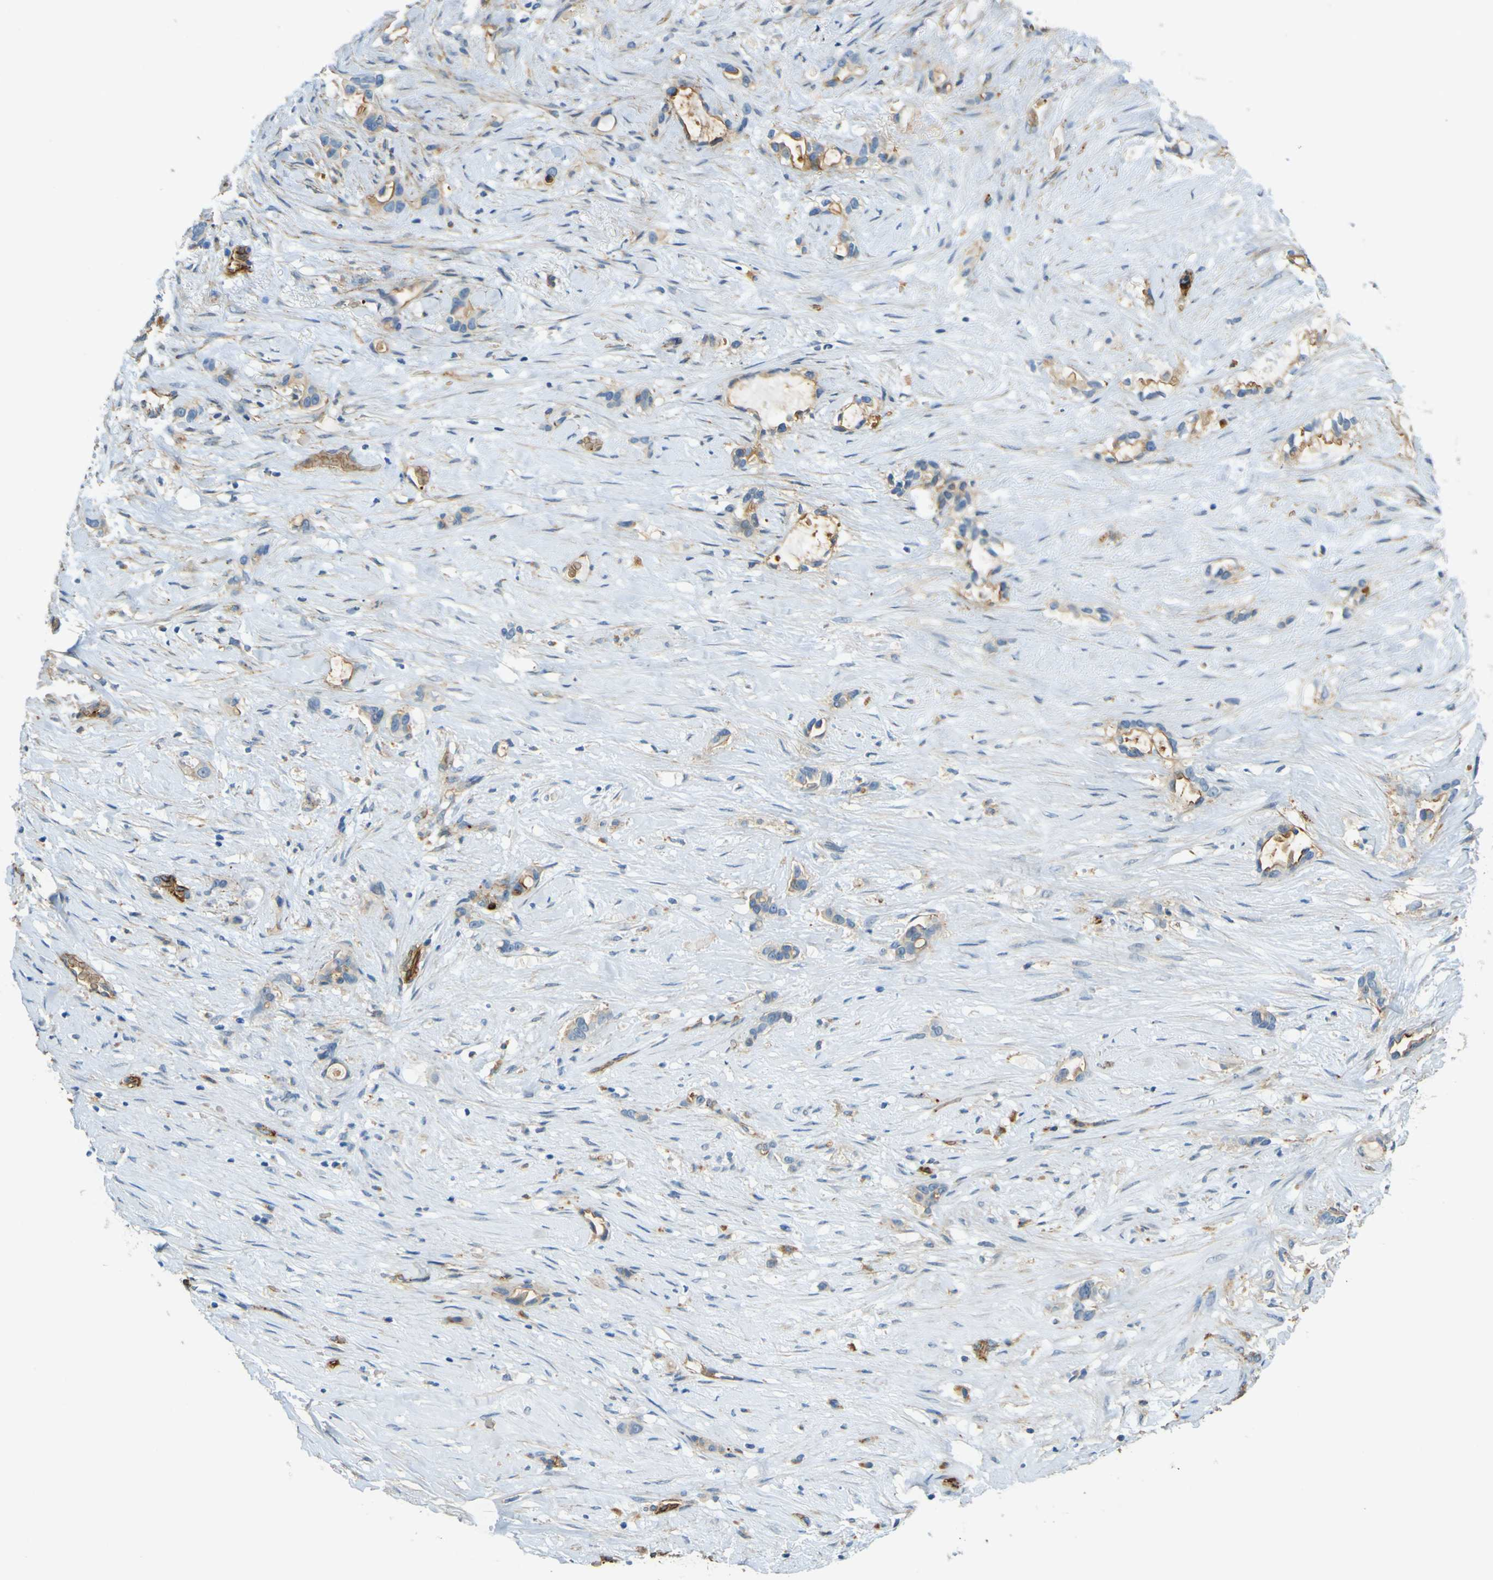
{"staining": {"intensity": "moderate", "quantity": ">75%", "location": "cytoplasmic/membranous"}, "tissue": "liver cancer", "cell_type": "Tumor cells", "image_type": "cancer", "snomed": [{"axis": "morphology", "description": "Cholangiocarcinoma"}, {"axis": "topography", "description": "Liver"}], "caption": "Cholangiocarcinoma (liver) stained for a protein demonstrates moderate cytoplasmic/membranous positivity in tumor cells. Using DAB (brown) and hematoxylin (blue) stains, captured at high magnification using brightfield microscopy.", "gene": "PLXDC1", "patient": {"sex": "female", "age": 65}}